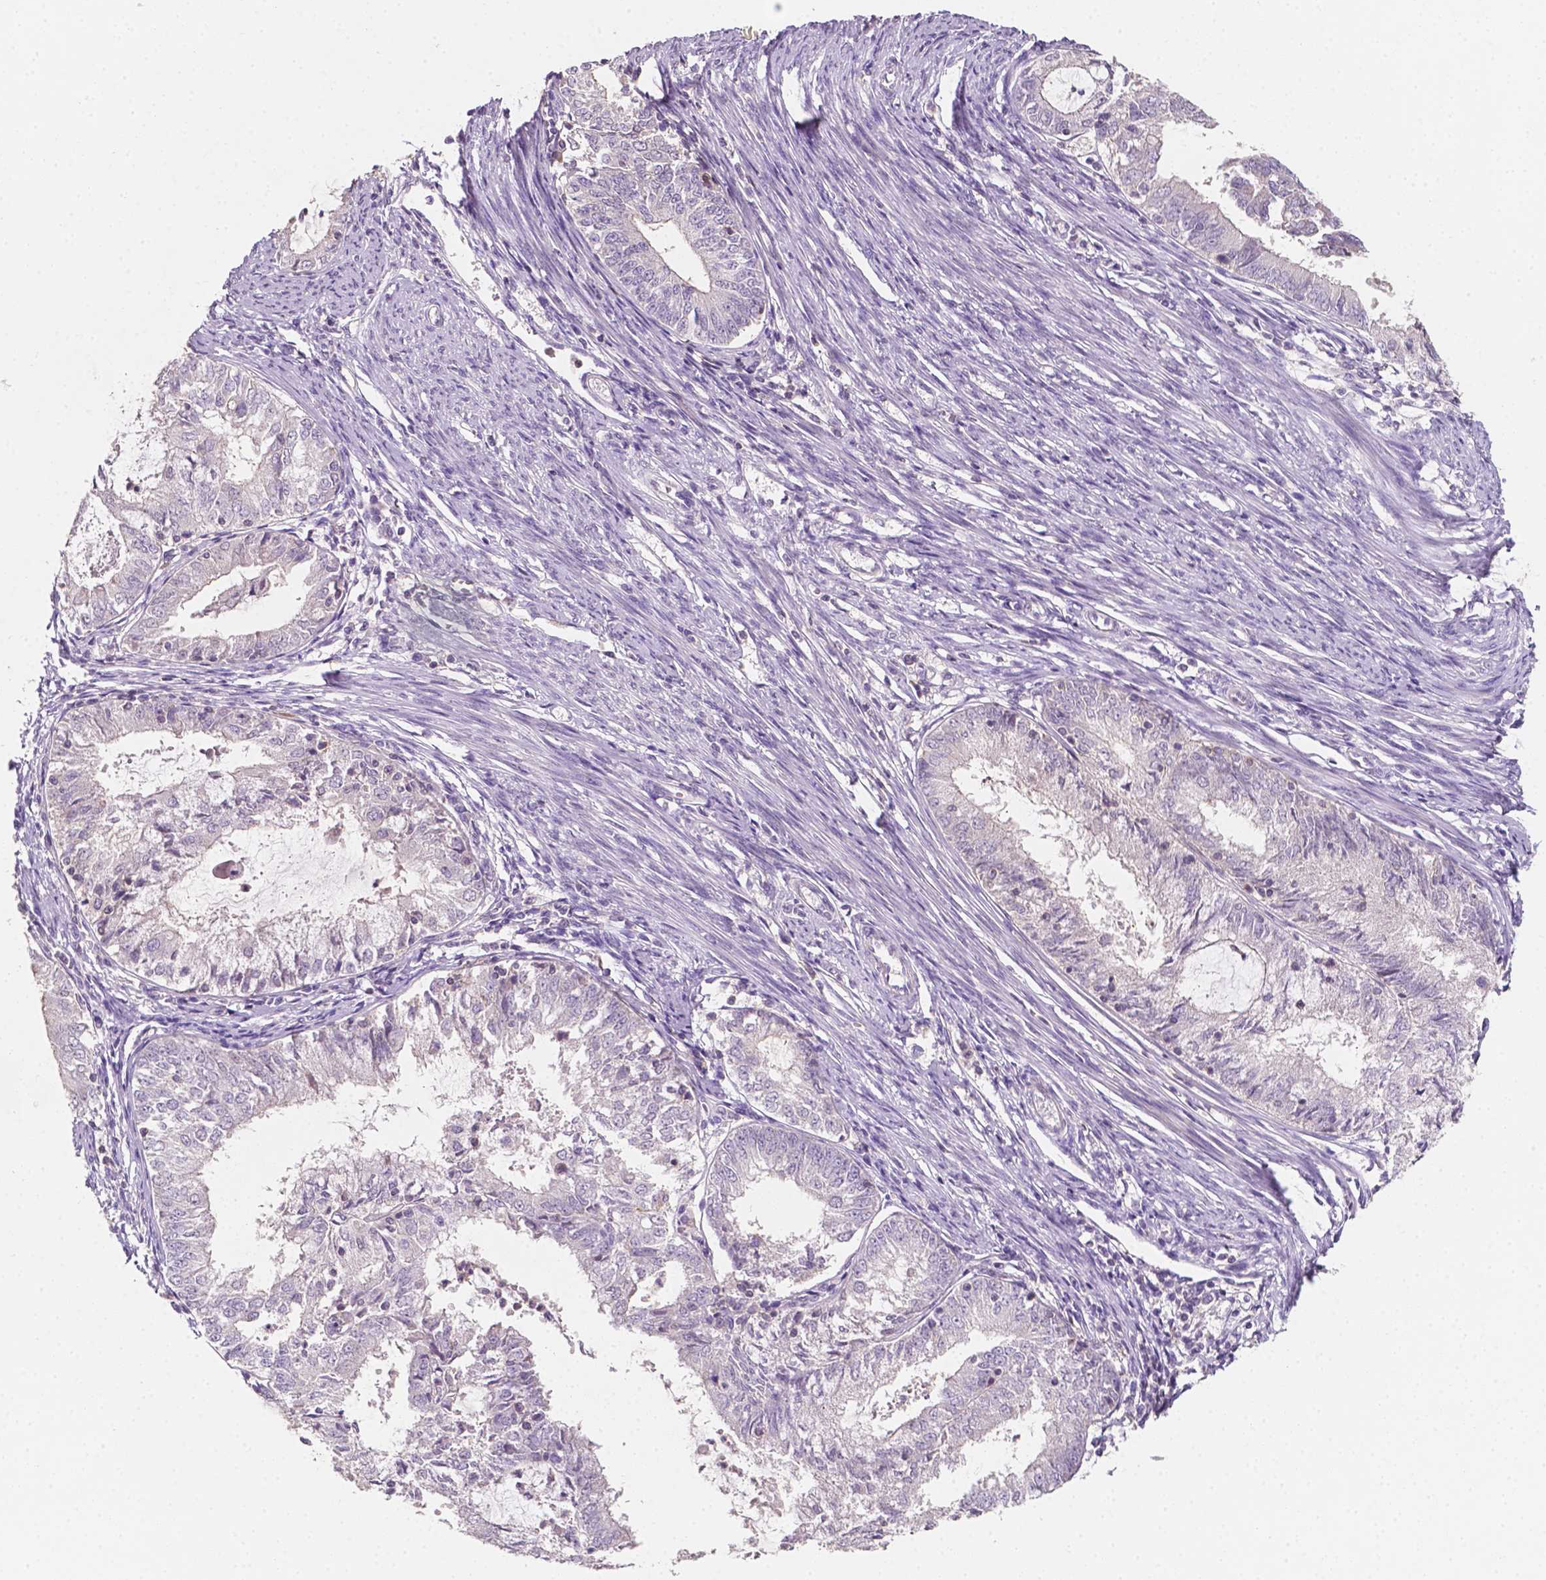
{"staining": {"intensity": "negative", "quantity": "none", "location": "none"}, "tissue": "endometrial cancer", "cell_type": "Tumor cells", "image_type": "cancer", "snomed": [{"axis": "morphology", "description": "Adenocarcinoma, NOS"}, {"axis": "topography", "description": "Endometrium"}], "caption": "Immunohistochemistry histopathology image of neoplastic tissue: endometrial cancer (adenocarcinoma) stained with DAB (3,3'-diaminobenzidine) demonstrates no significant protein staining in tumor cells.", "gene": "EGFR", "patient": {"sex": "female", "age": 57}}